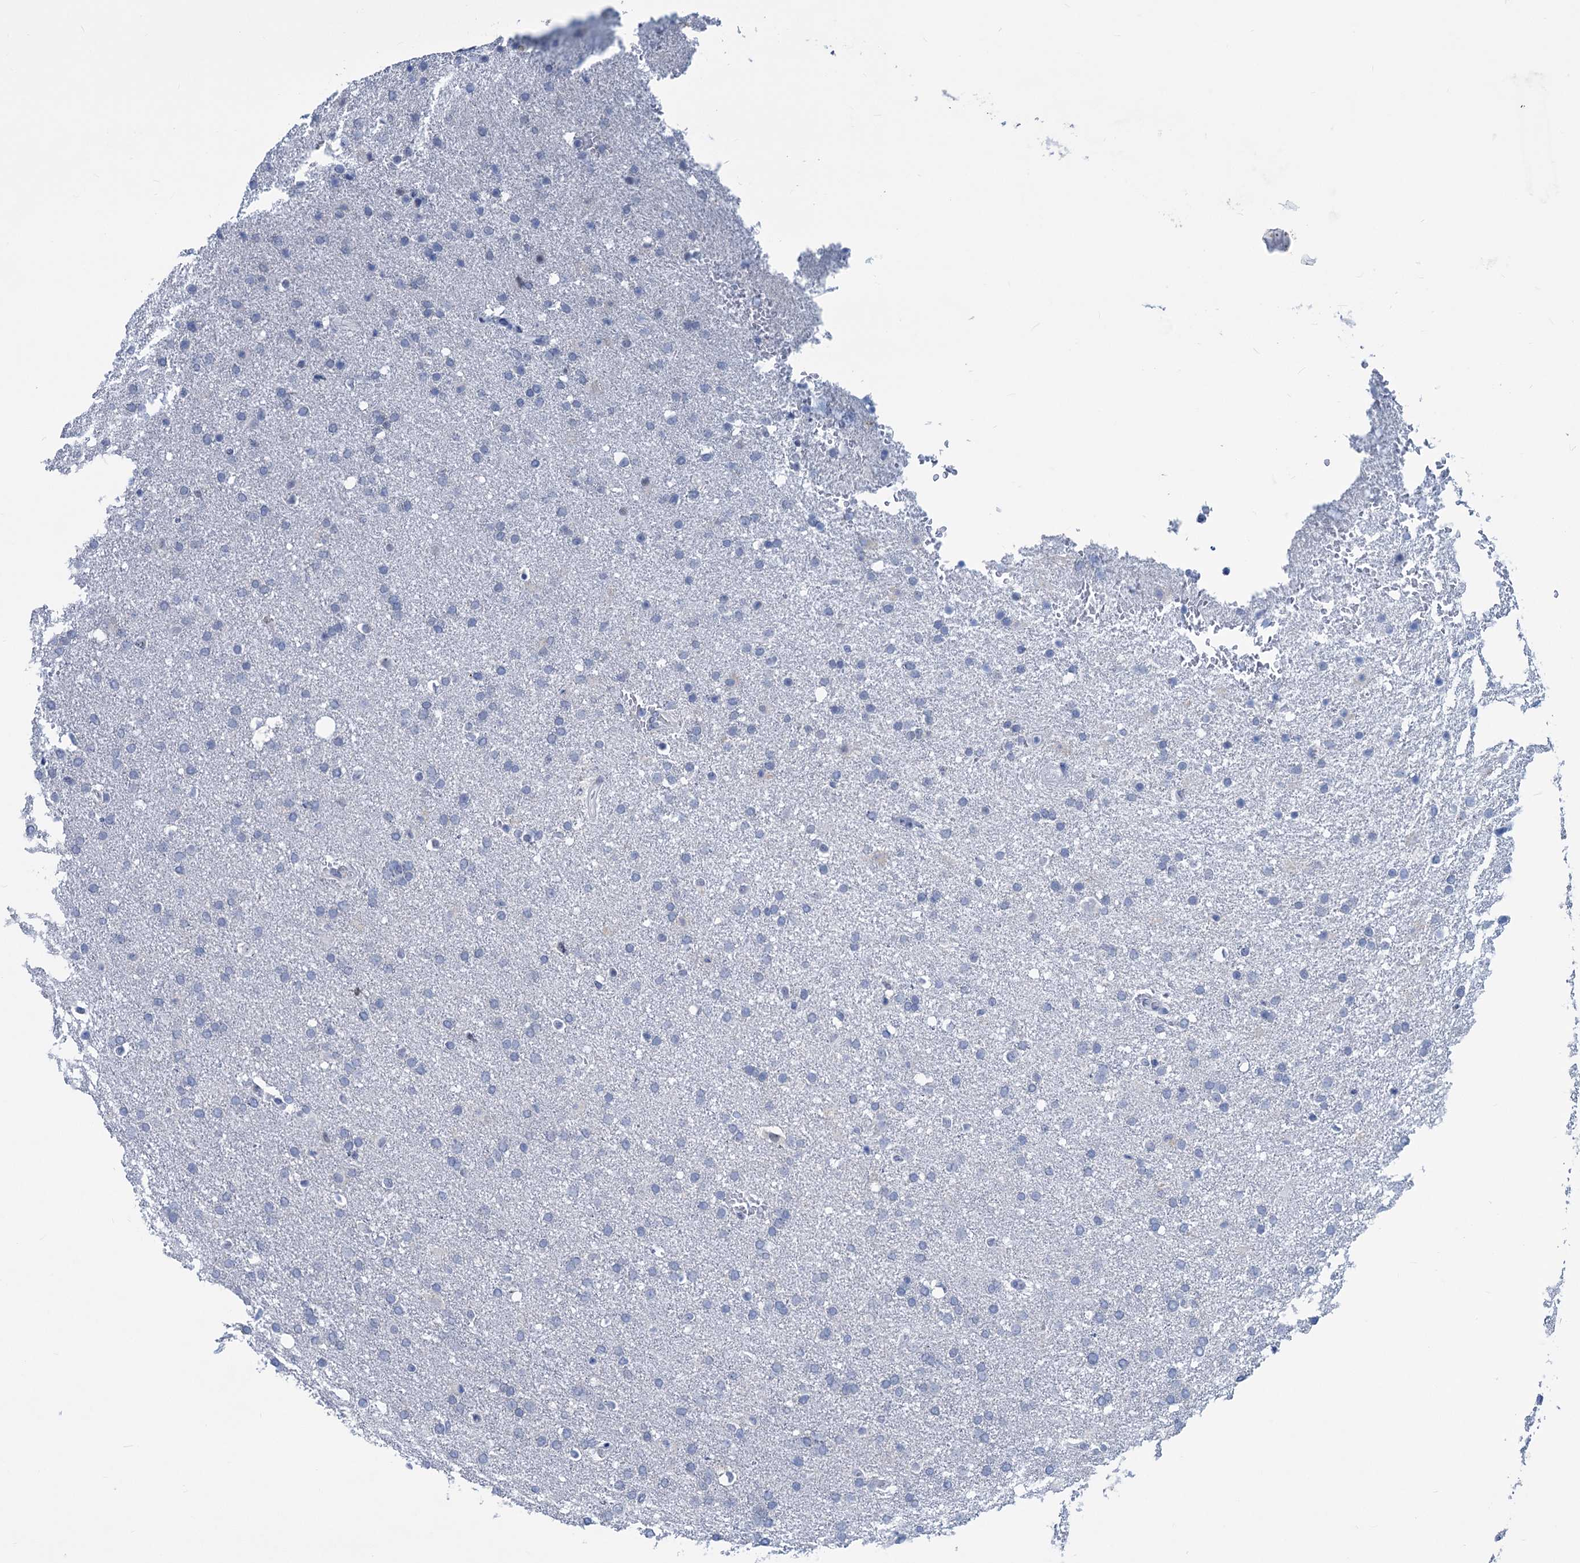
{"staining": {"intensity": "negative", "quantity": "none", "location": "none"}, "tissue": "glioma", "cell_type": "Tumor cells", "image_type": "cancer", "snomed": [{"axis": "morphology", "description": "Glioma, malignant, High grade"}, {"axis": "topography", "description": "Brain"}], "caption": "This photomicrograph is of malignant glioma (high-grade) stained with immunohistochemistry to label a protein in brown with the nuclei are counter-stained blue. There is no expression in tumor cells.", "gene": "NEU3", "patient": {"sex": "male", "age": 72}}